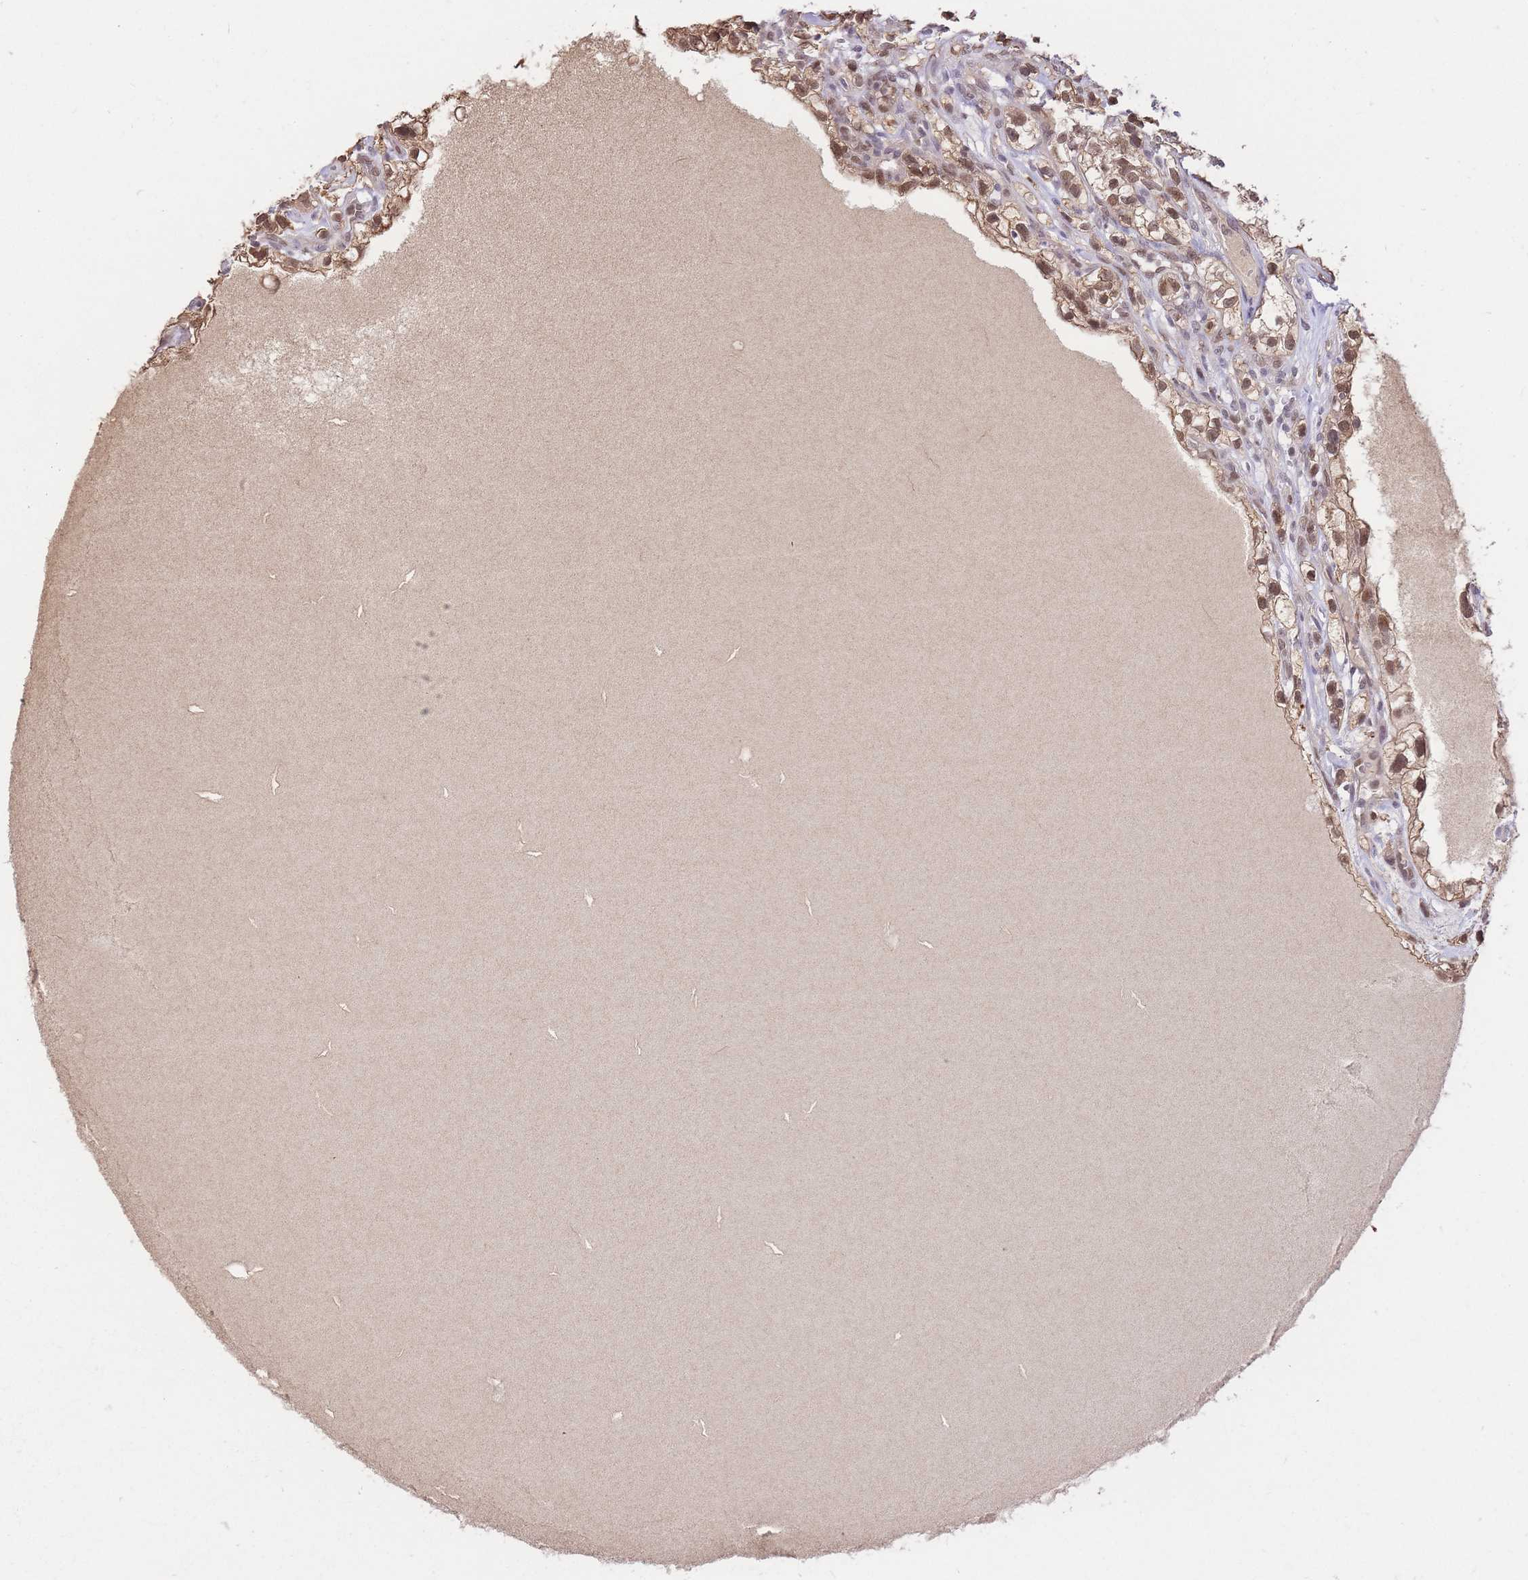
{"staining": {"intensity": "moderate", "quantity": ">75%", "location": "nuclear"}, "tissue": "renal cancer", "cell_type": "Tumor cells", "image_type": "cancer", "snomed": [{"axis": "morphology", "description": "Adenocarcinoma, NOS"}, {"axis": "topography", "description": "Kidney"}], "caption": "The histopathology image shows immunohistochemical staining of renal adenocarcinoma. There is moderate nuclear staining is present in approximately >75% of tumor cells.", "gene": "UBXN7", "patient": {"sex": "female", "age": 57}}